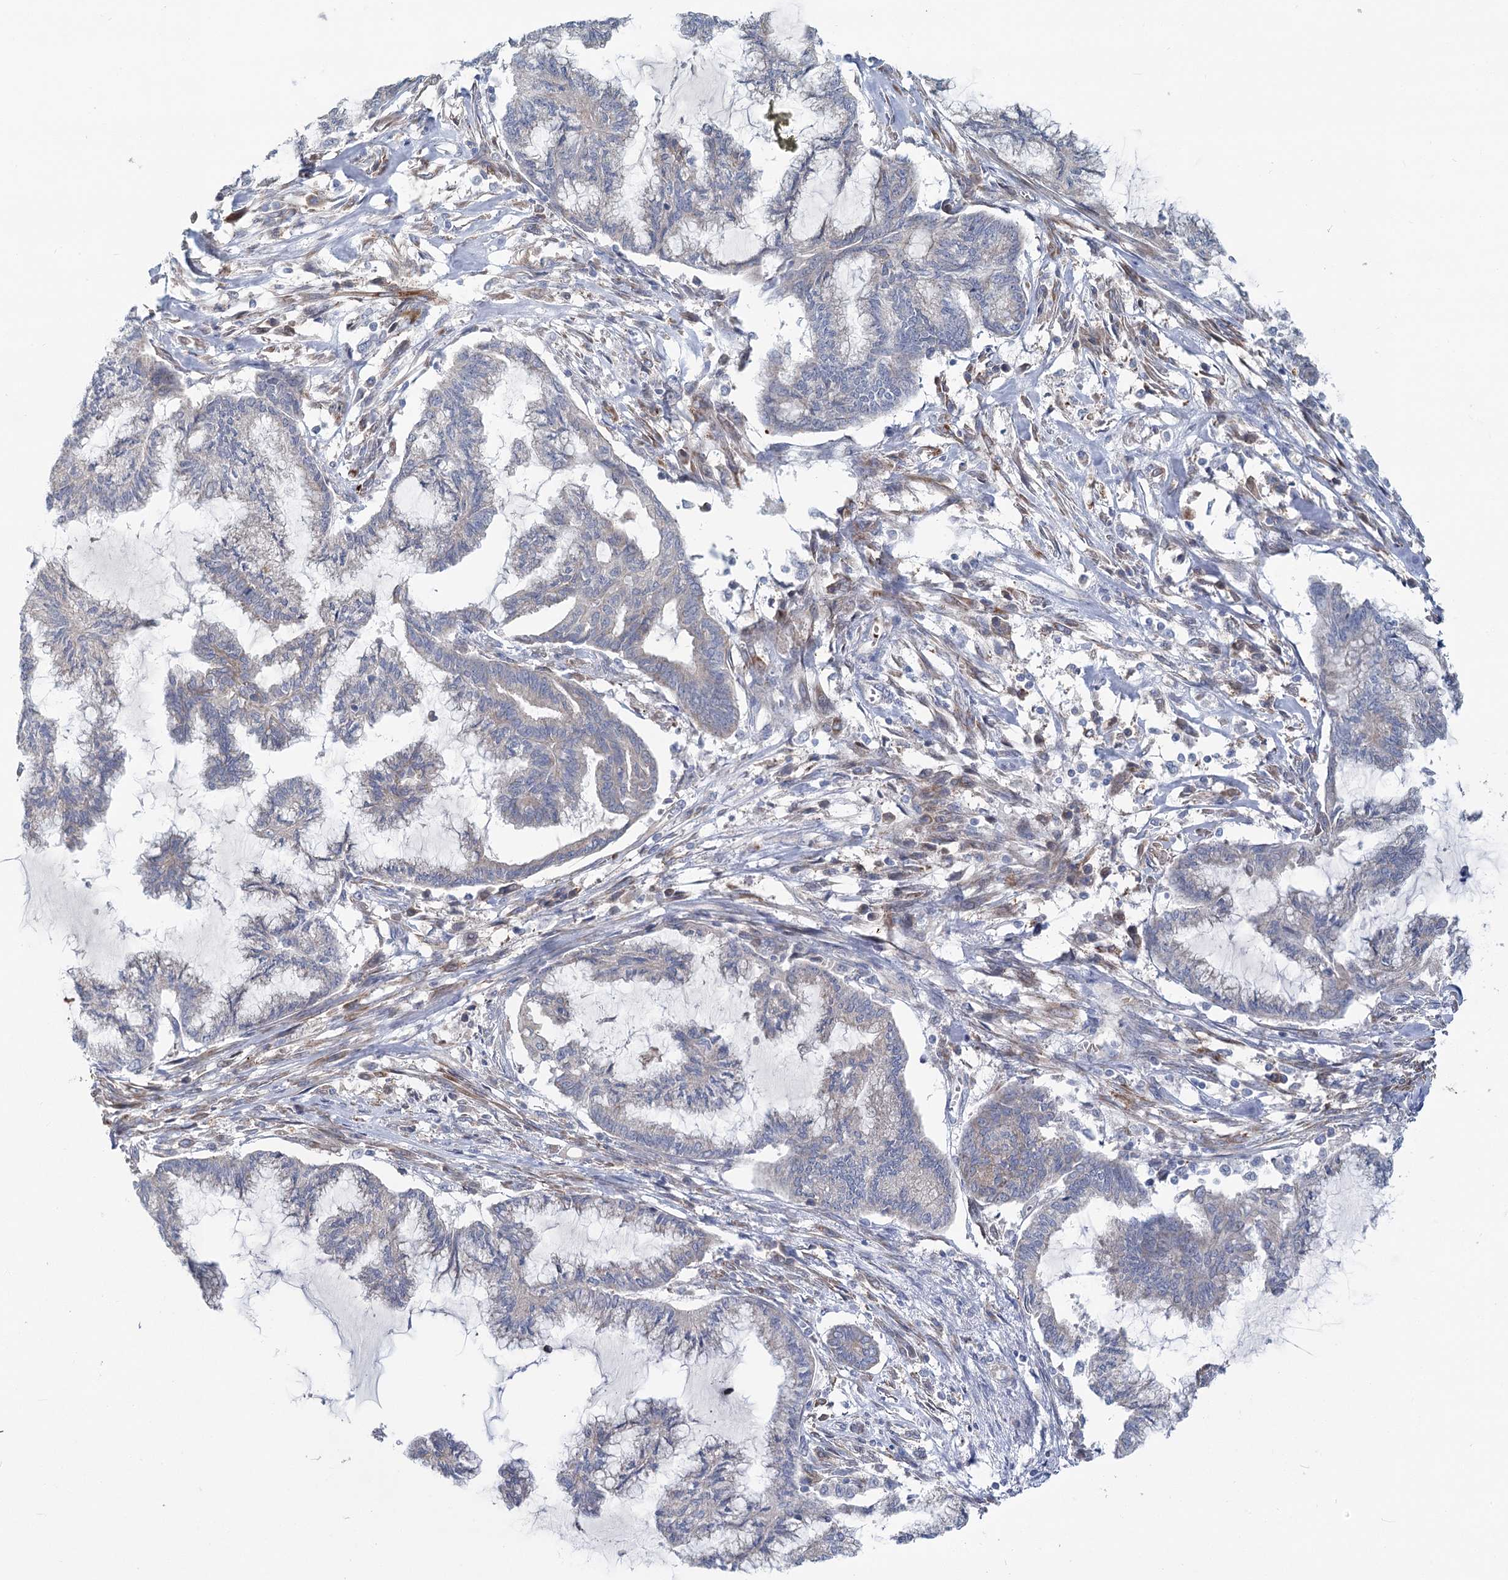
{"staining": {"intensity": "negative", "quantity": "none", "location": "none"}, "tissue": "endometrial cancer", "cell_type": "Tumor cells", "image_type": "cancer", "snomed": [{"axis": "morphology", "description": "Adenocarcinoma, NOS"}, {"axis": "topography", "description": "Endometrium"}], "caption": "The micrograph displays no significant expression in tumor cells of endometrial cancer (adenocarcinoma).", "gene": "CIB4", "patient": {"sex": "female", "age": 86}}